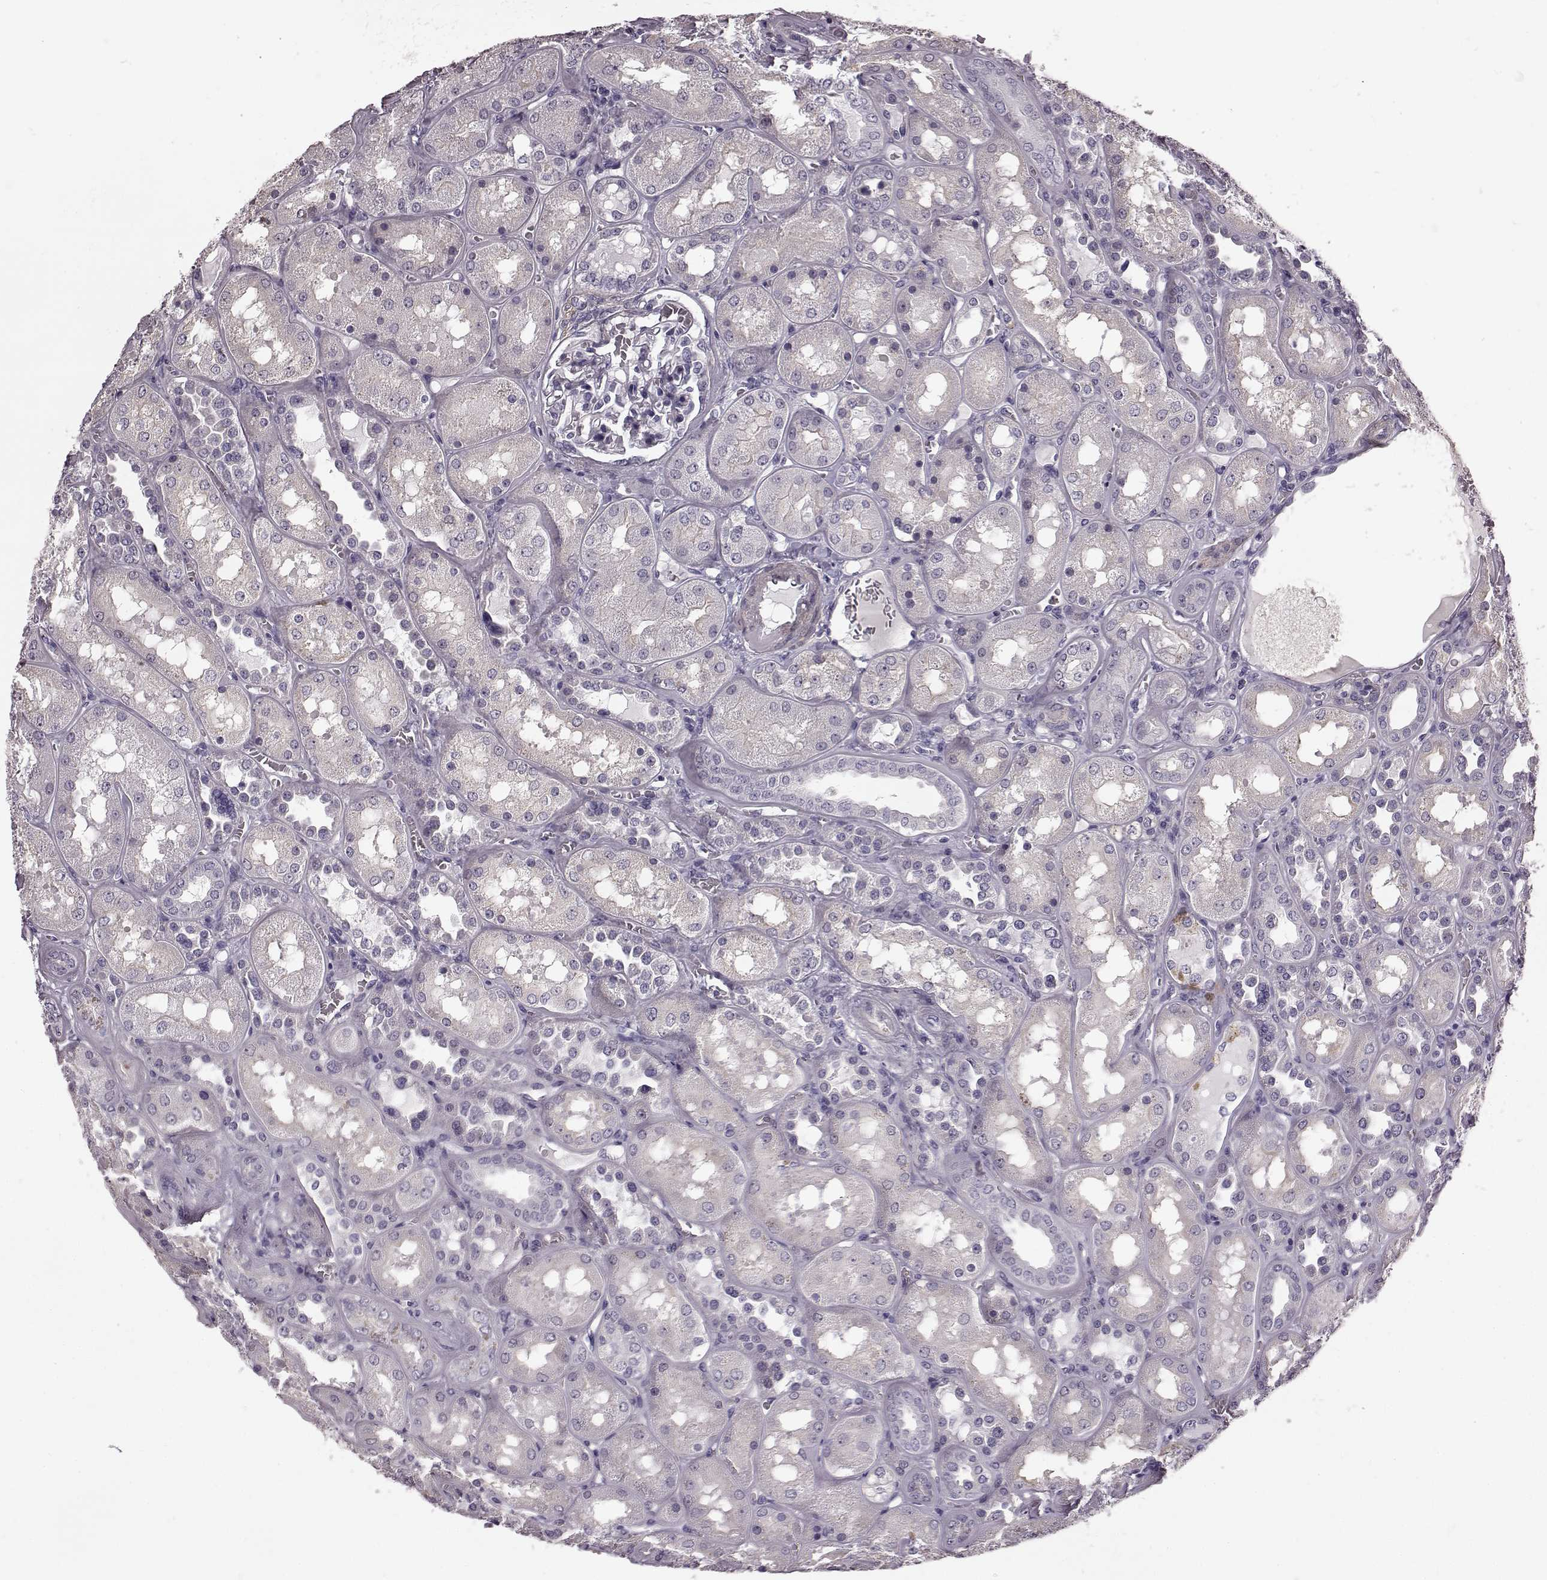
{"staining": {"intensity": "negative", "quantity": "none", "location": "none"}, "tissue": "kidney", "cell_type": "Cells in glomeruli", "image_type": "normal", "snomed": [{"axis": "morphology", "description": "Normal tissue, NOS"}, {"axis": "topography", "description": "Kidney"}], "caption": "DAB immunohistochemical staining of normal human kidney reveals no significant positivity in cells in glomeruli. The staining is performed using DAB (3,3'-diaminobenzidine) brown chromogen with nuclei counter-stained in using hematoxylin.", "gene": "SLCO3A1", "patient": {"sex": "male", "age": 73}}